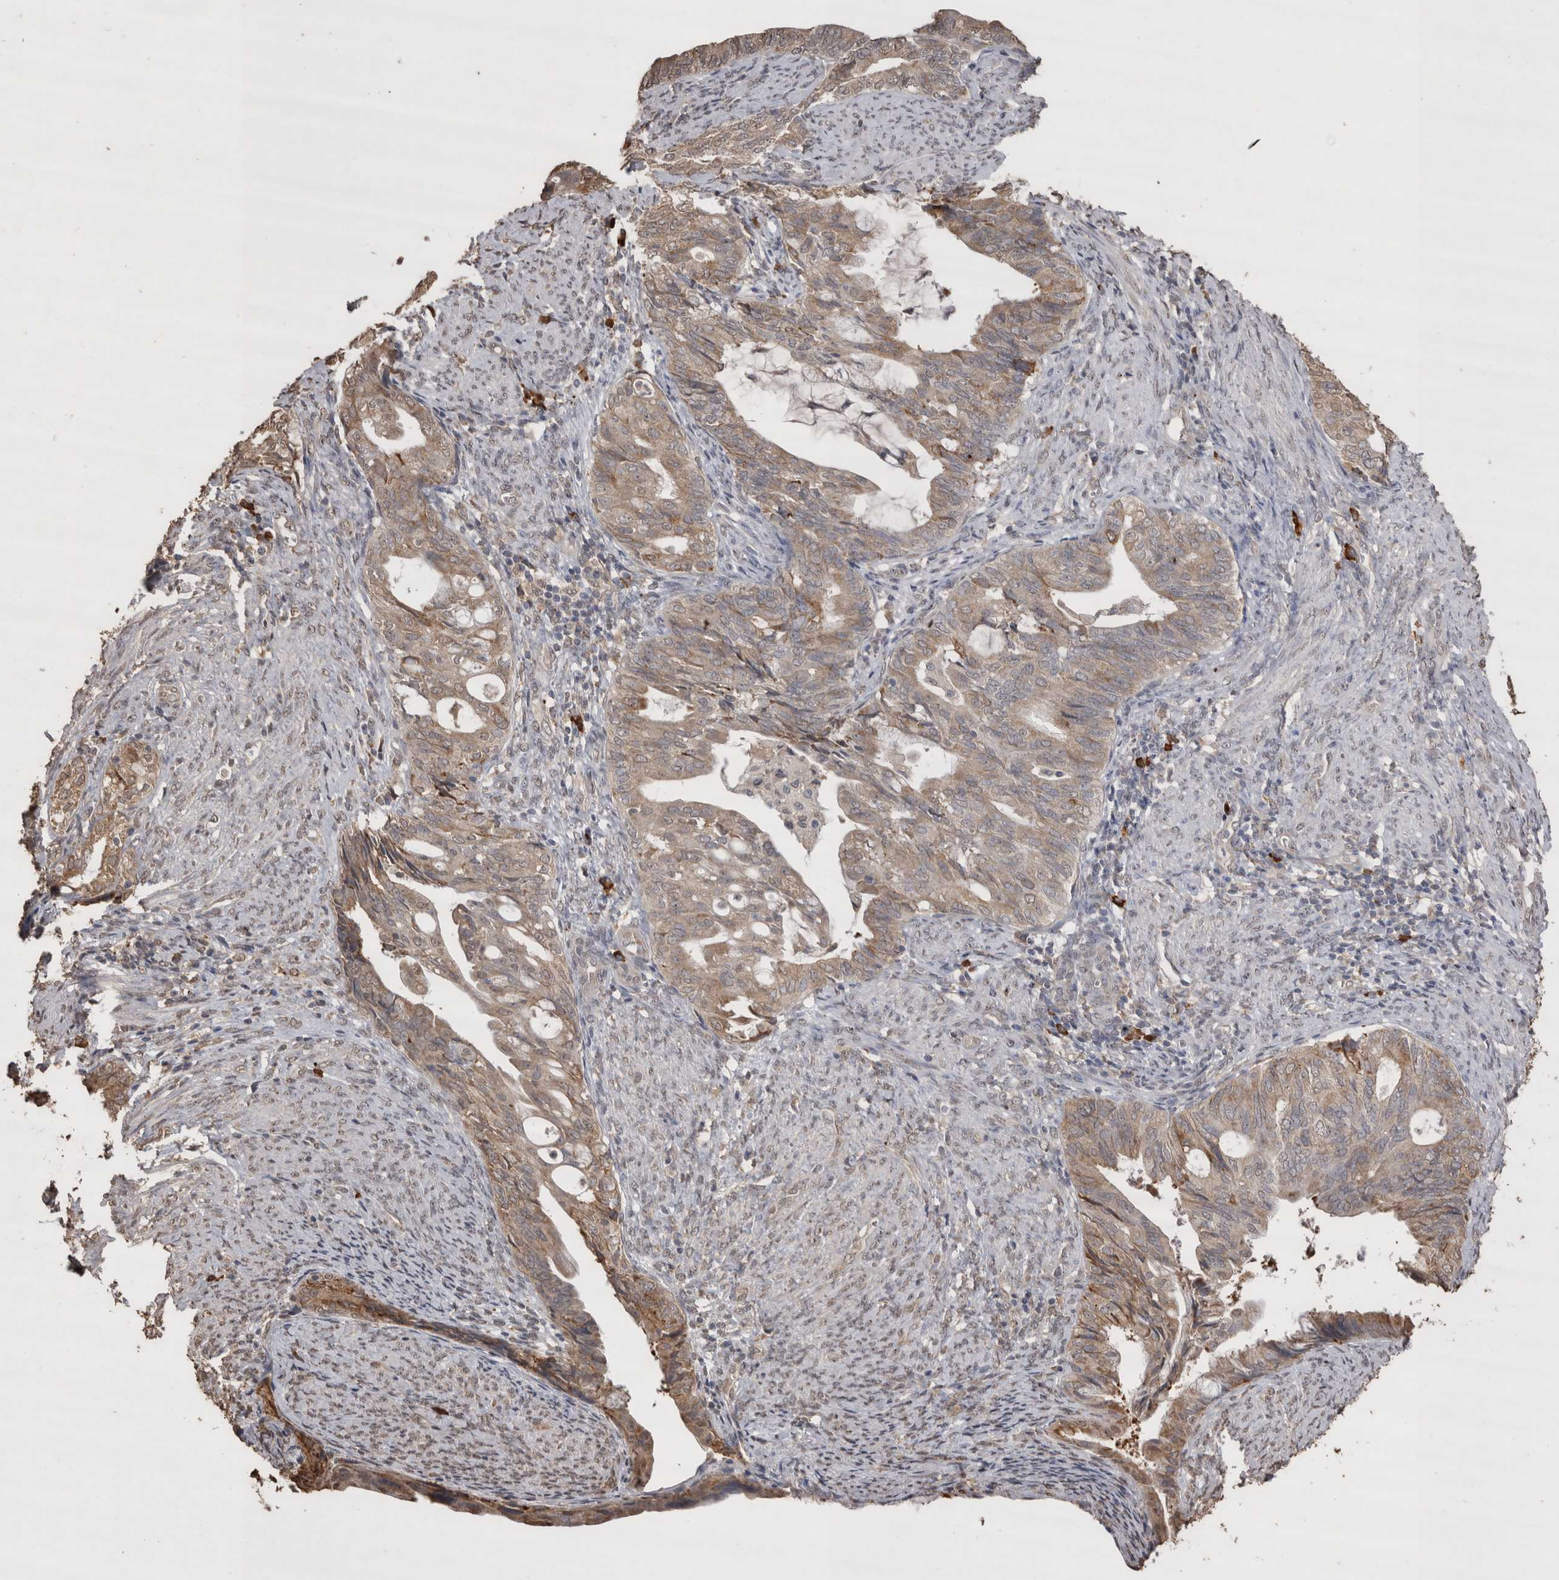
{"staining": {"intensity": "moderate", "quantity": "<25%", "location": "cytoplasmic/membranous"}, "tissue": "endometrial cancer", "cell_type": "Tumor cells", "image_type": "cancer", "snomed": [{"axis": "morphology", "description": "Adenocarcinoma, NOS"}, {"axis": "topography", "description": "Endometrium"}], "caption": "This photomicrograph exhibits immunohistochemistry (IHC) staining of human endometrial cancer (adenocarcinoma), with low moderate cytoplasmic/membranous expression in approximately <25% of tumor cells.", "gene": "CRELD2", "patient": {"sex": "female", "age": 86}}